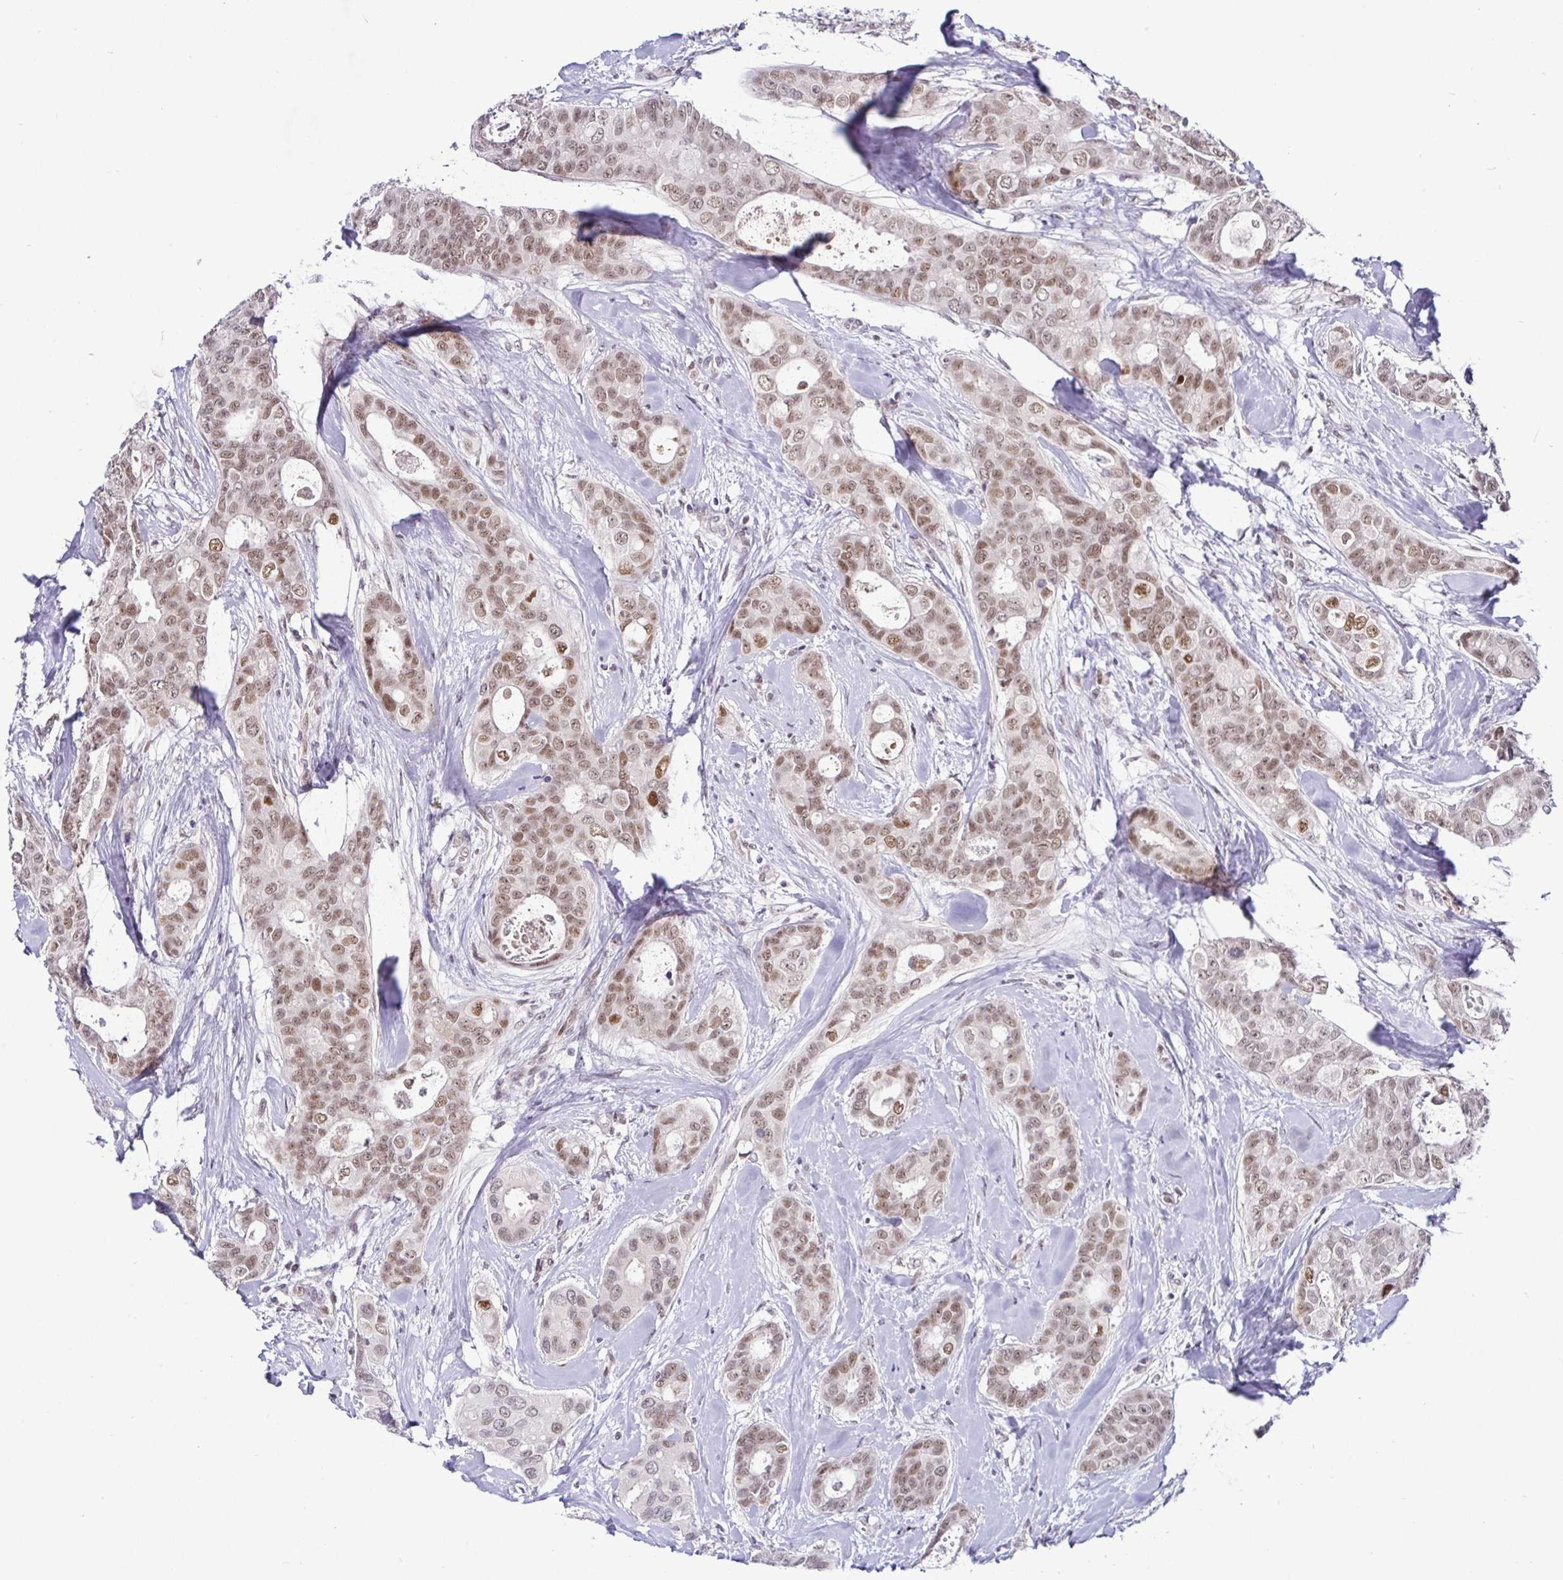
{"staining": {"intensity": "moderate", "quantity": "25%-75%", "location": "nuclear"}, "tissue": "breast cancer", "cell_type": "Tumor cells", "image_type": "cancer", "snomed": [{"axis": "morphology", "description": "Duct carcinoma"}, {"axis": "topography", "description": "Breast"}], "caption": "Human breast intraductal carcinoma stained with a protein marker exhibits moderate staining in tumor cells.", "gene": "NUP188", "patient": {"sex": "female", "age": 45}}